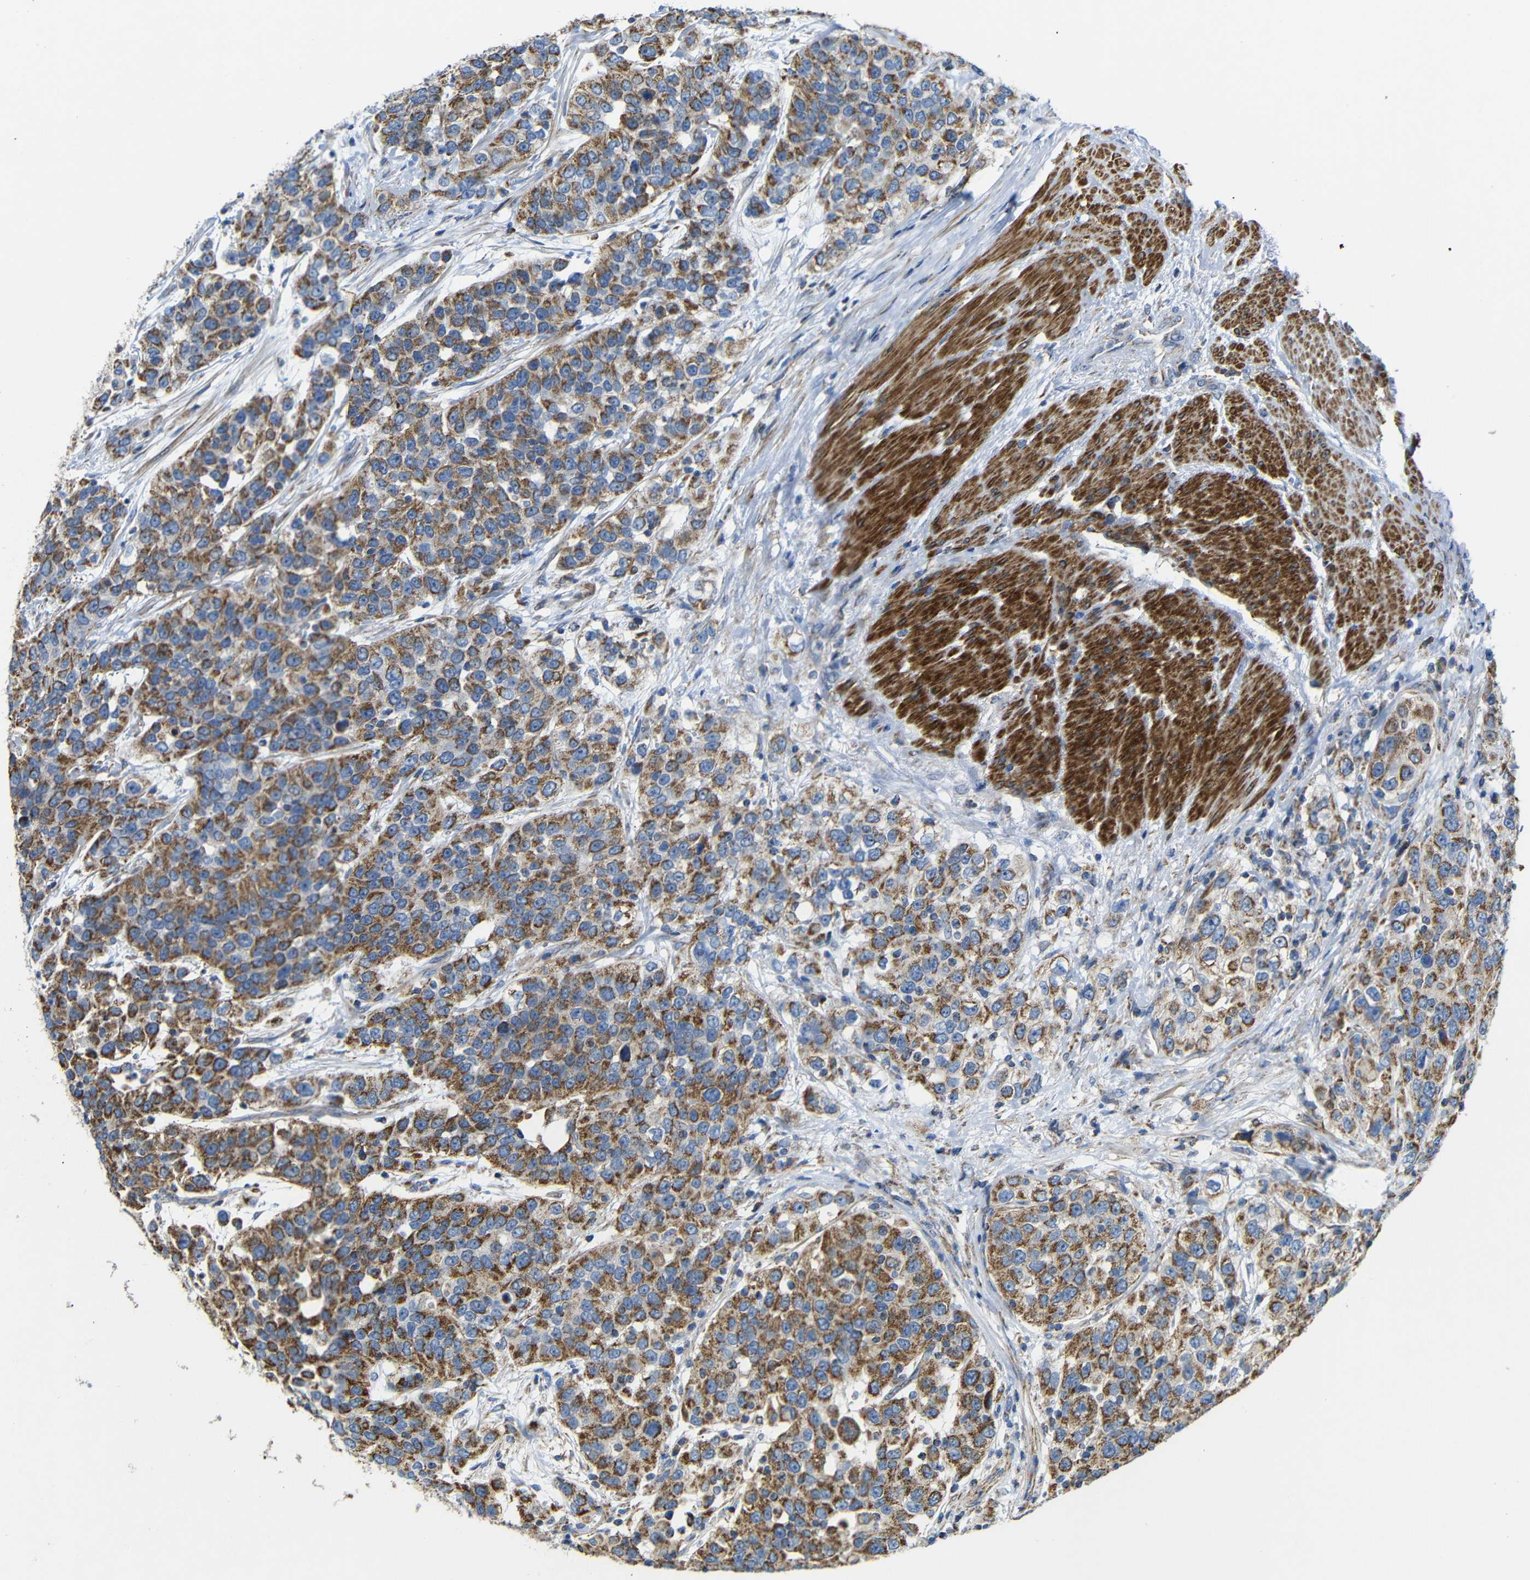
{"staining": {"intensity": "strong", "quantity": ">75%", "location": "cytoplasmic/membranous"}, "tissue": "urothelial cancer", "cell_type": "Tumor cells", "image_type": "cancer", "snomed": [{"axis": "morphology", "description": "Urothelial carcinoma, High grade"}, {"axis": "topography", "description": "Urinary bladder"}], "caption": "A histopathology image of human high-grade urothelial carcinoma stained for a protein reveals strong cytoplasmic/membranous brown staining in tumor cells.", "gene": "FAM171B", "patient": {"sex": "female", "age": 80}}